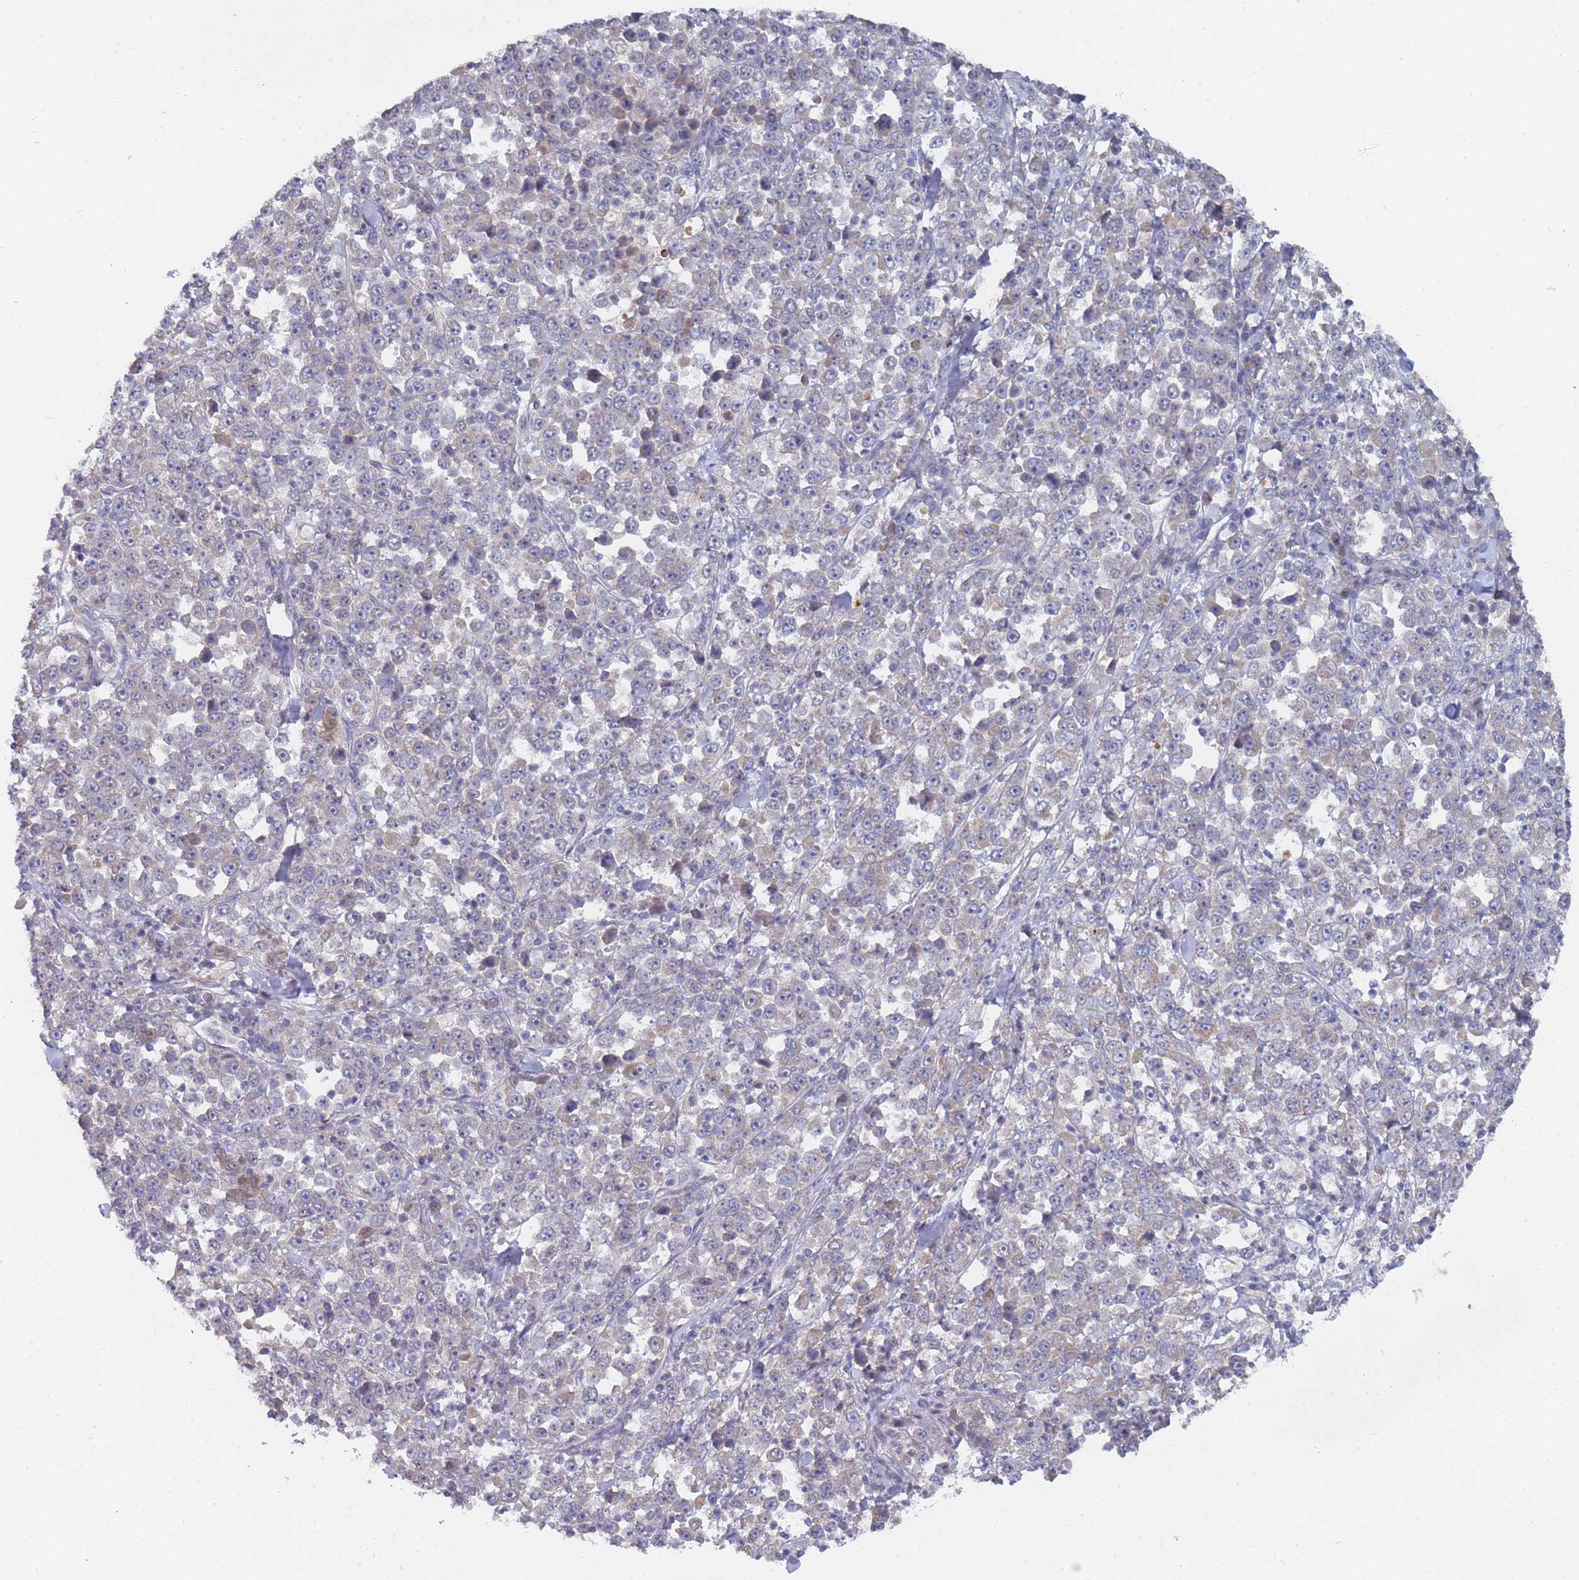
{"staining": {"intensity": "negative", "quantity": "none", "location": "none"}, "tissue": "stomach cancer", "cell_type": "Tumor cells", "image_type": "cancer", "snomed": [{"axis": "morphology", "description": "Normal tissue, NOS"}, {"axis": "morphology", "description": "Adenocarcinoma, NOS"}, {"axis": "topography", "description": "Stomach, upper"}, {"axis": "topography", "description": "Stomach"}], "caption": "IHC micrograph of human stomach cancer stained for a protein (brown), which displays no positivity in tumor cells. Brightfield microscopy of immunohistochemistry (IHC) stained with DAB (brown) and hematoxylin (blue), captured at high magnification.", "gene": "SLC35F5", "patient": {"sex": "male", "age": 59}}